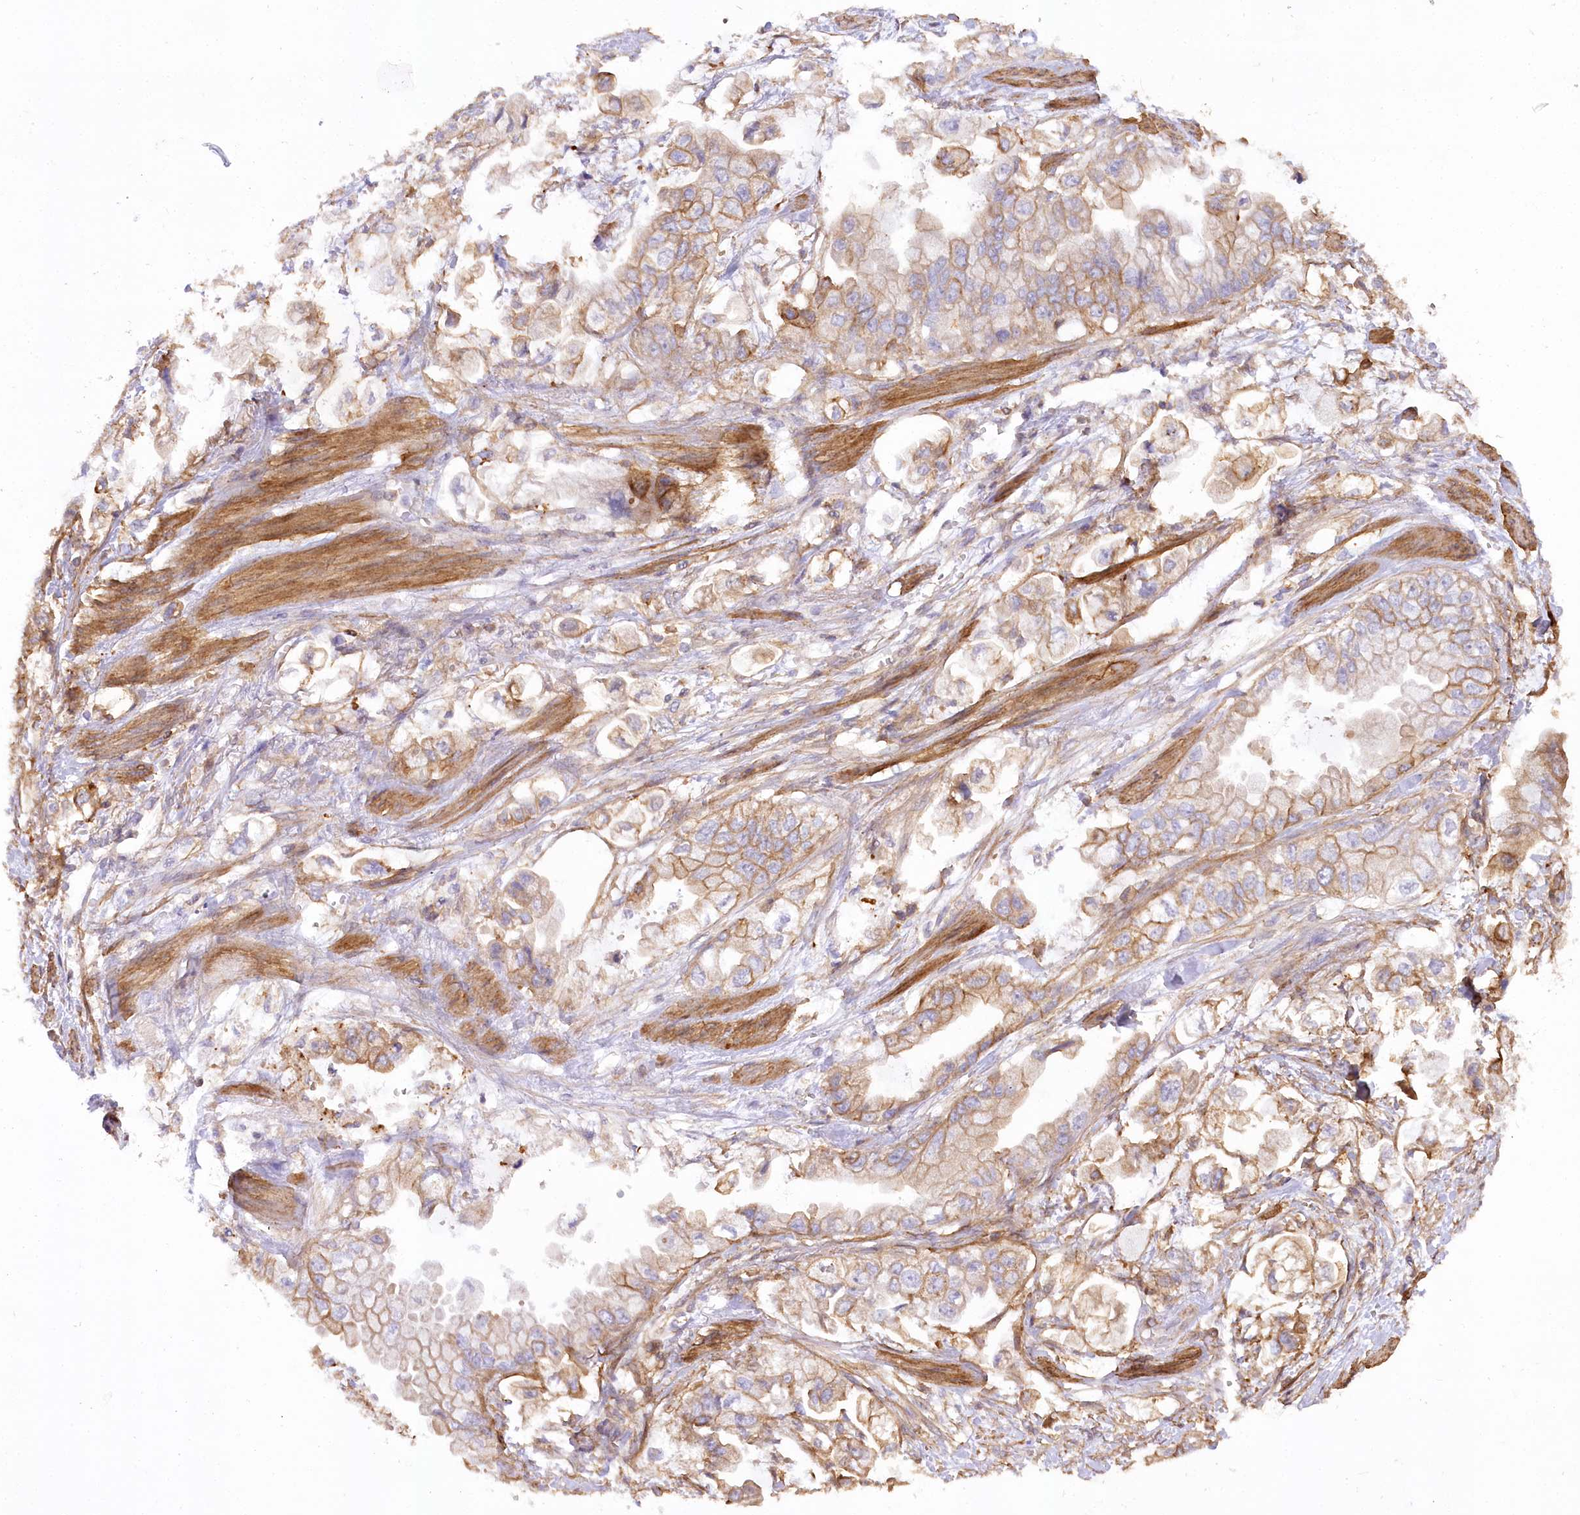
{"staining": {"intensity": "moderate", "quantity": ">75%", "location": "cytoplasmic/membranous"}, "tissue": "stomach cancer", "cell_type": "Tumor cells", "image_type": "cancer", "snomed": [{"axis": "morphology", "description": "Adenocarcinoma, NOS"}, {"axis": "topography", "description": "Stomach"}], "caption": "Immunohistochemistry (IHC) image of human stomach cancer stained for a protein (brown), which exhibits medium levels of moderate cytoplasmic/membranous positivity in about >75% of tumor cells.", "gene": "SYNPO2", "patient": {"sex": "male", "age": 62}}